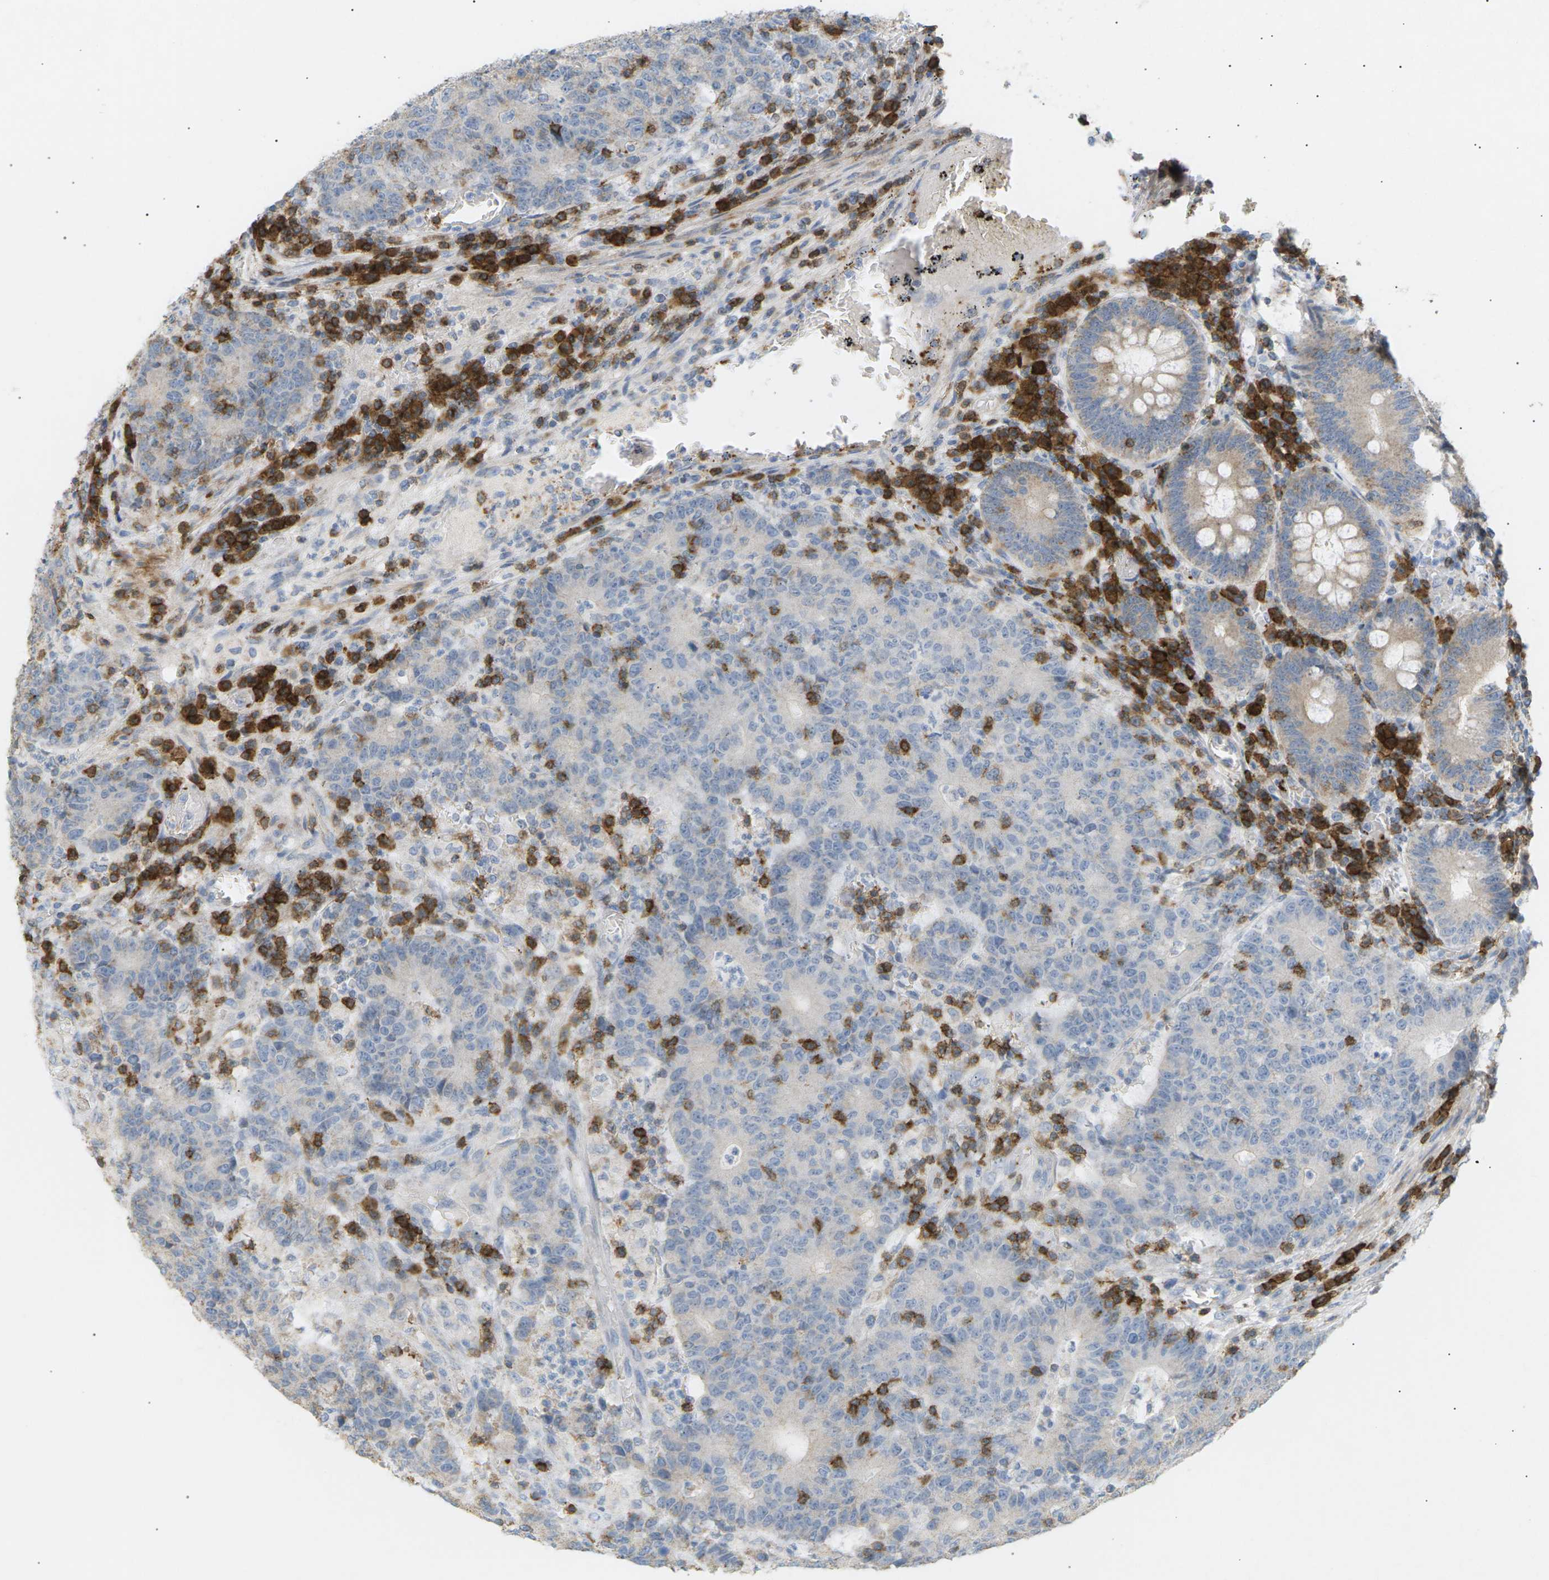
{"staining": {"intensity": "negative", "quantity": "none", "location": "none"}, "tissue": "colorectal cancer", "cell_type": "Tumor cells", "image_type": "cancer", "snomed": [{"axis": "morphology", "description": "Normal tissue, NOS"}, {"axis": "morphology", "description": "Adenocarcinoma, NOS"}, {"axis": "topography", "description": "Colon"}], "caption": "A high-resolution histopathology image shows immunohistochemistry (IHC) staining of colorectal cancer (adenocarcinoma), which reveals no significant staining in tumor cells. Brightfield microscopy of immunohistochemistry stained with DAB (brown) and hematoxylin (blue), captured at high magnification.", "gene": "LIME1", "patient": {"sex": "female", "age": 75}}